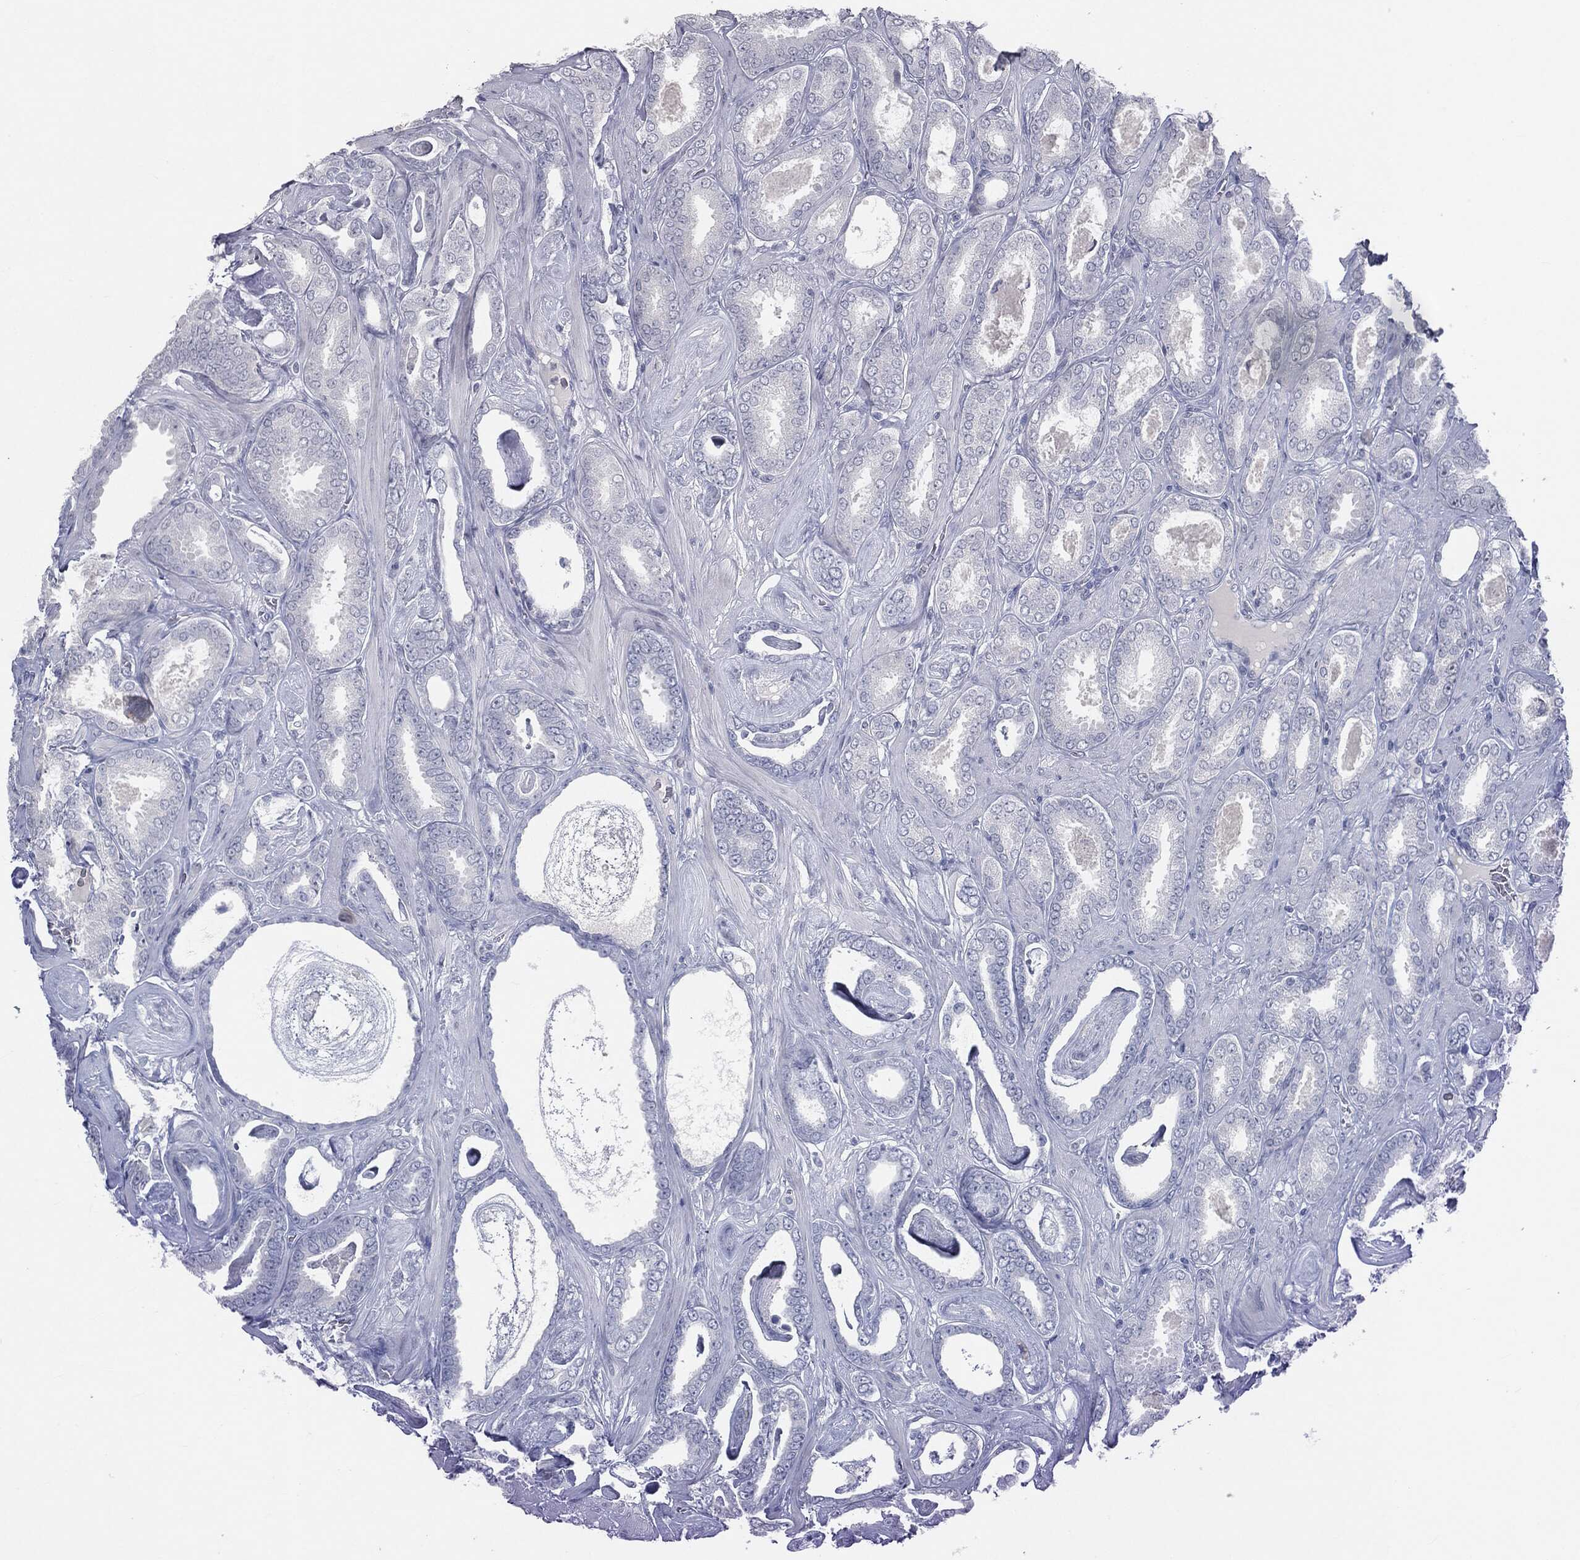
{"staining": {"intensity": "negative", "quantity": "none", "location": "none"}, "tissue": "prostate cancer", "cell_type": "Tumor cells", "image_type": "cancer", "snomed": [{"axis": "morphology", "description": "Adenocarcinoma, High grade"}, {"axis": "topography", "description": "Prostate"}], "caption": "Immunohistochemistry (IHC) of human prostate cancer (adenocarcinoma (high-grade)) reveals no staining in tumor cells.", "gene": "PRAME", "patient": {"sex": "male", "age": 63}}